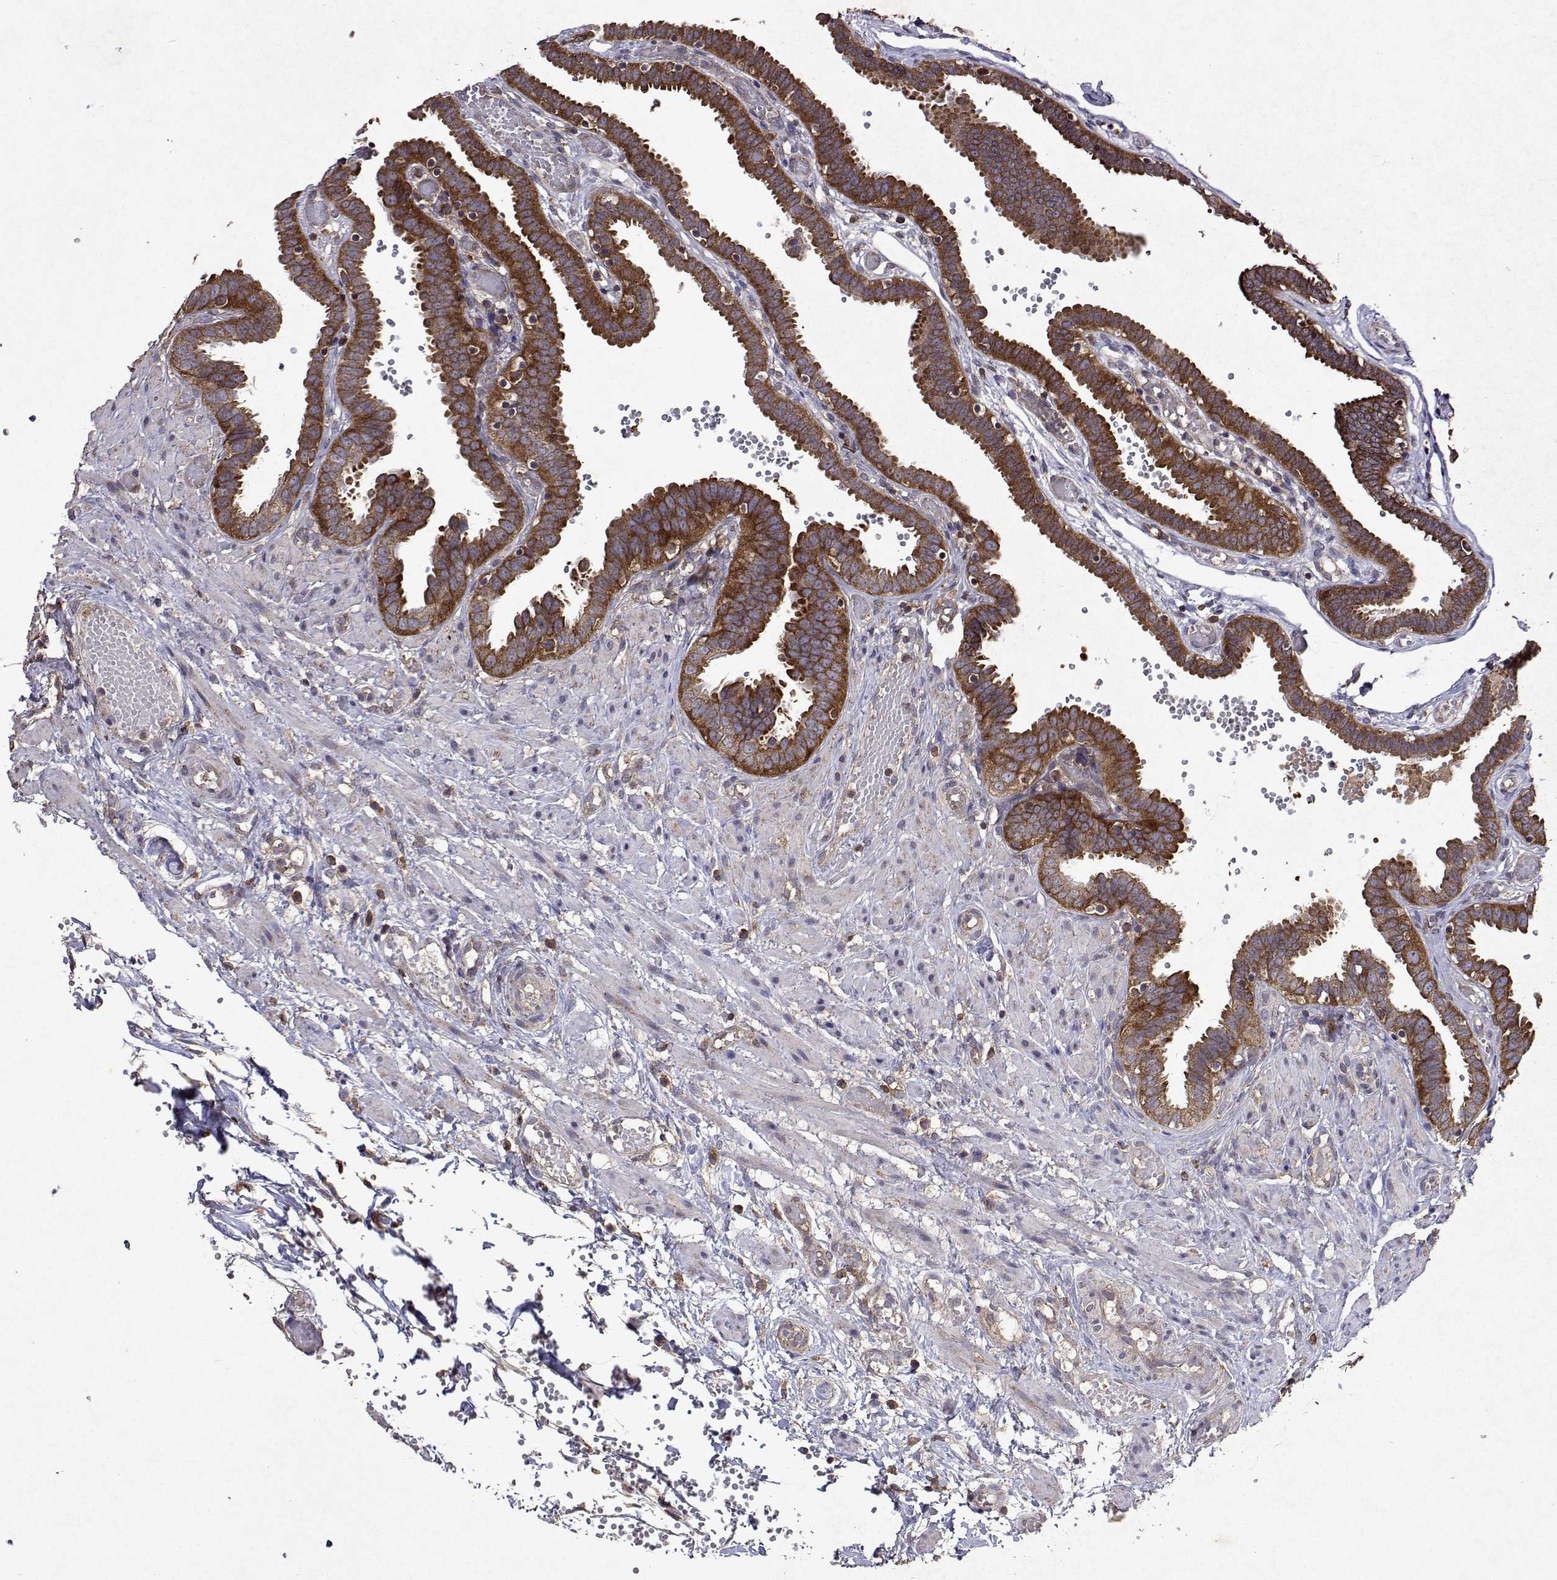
{"staining": {"intensity": "strong", "quantity": ">75%", "location": "cytoplasmic/membranous"}, "tissue": "fallopian tube", "cell_type": "Glandular cells", "image_type": "normal", "snomed": [{"axis": "morphology", "description": "Normal tissue, NOS"}, {"axis": "topography", "description": "Fallopian tube"}], "caption": "Immunohistochemistry (IHC) of normal fallopian tube demonstrates high levels of strong cytoplasmic/membranous positivity in approximately >75% of glandular cells.", "gene": "TARBP2", "patient": {"sex": "female", "age": 37}}